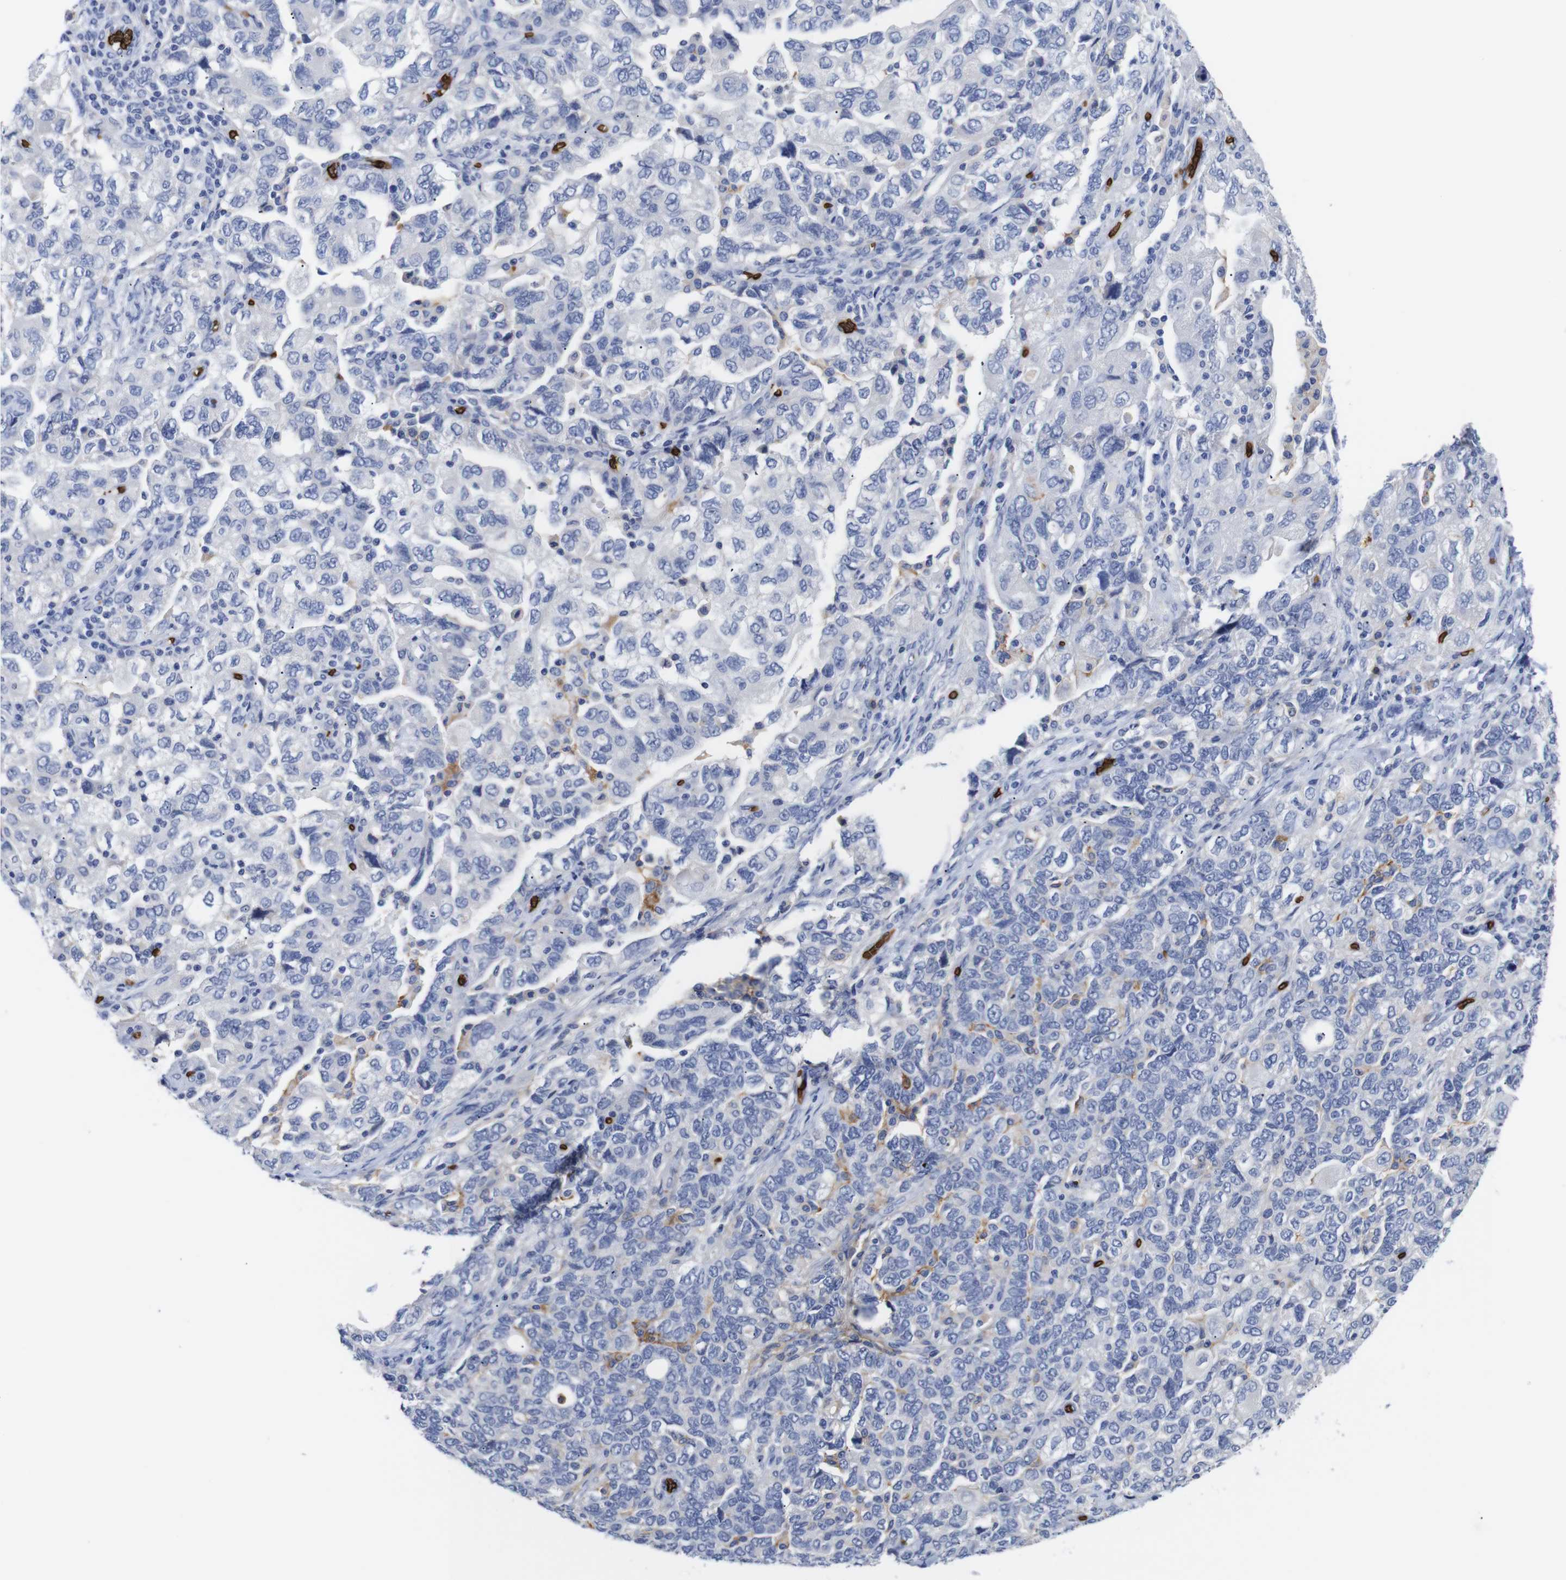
{"staining": {"intensity": "negative", "quantity": "none", "location": "none"}, "tissue": "ovarian cancer", "cell_type": "Tumor cells", "image_type": "cancer", "snomed": [{"axis": "morphology", "description": "Carcinoma, NOS"}, {"axis": "morphology", "description": "Cystadenocarcinoma, serous, NOS"}, {"axis": "topography", "description": "Ovary"}], "caption": "Immunohistochemistry image of neoplastic tissue: human ovarian cancer stained with DAB shows no significant protein positivity in tumor cells.", "gene": "S1PR2", "patient": {"sex": "female", "age": 69}}